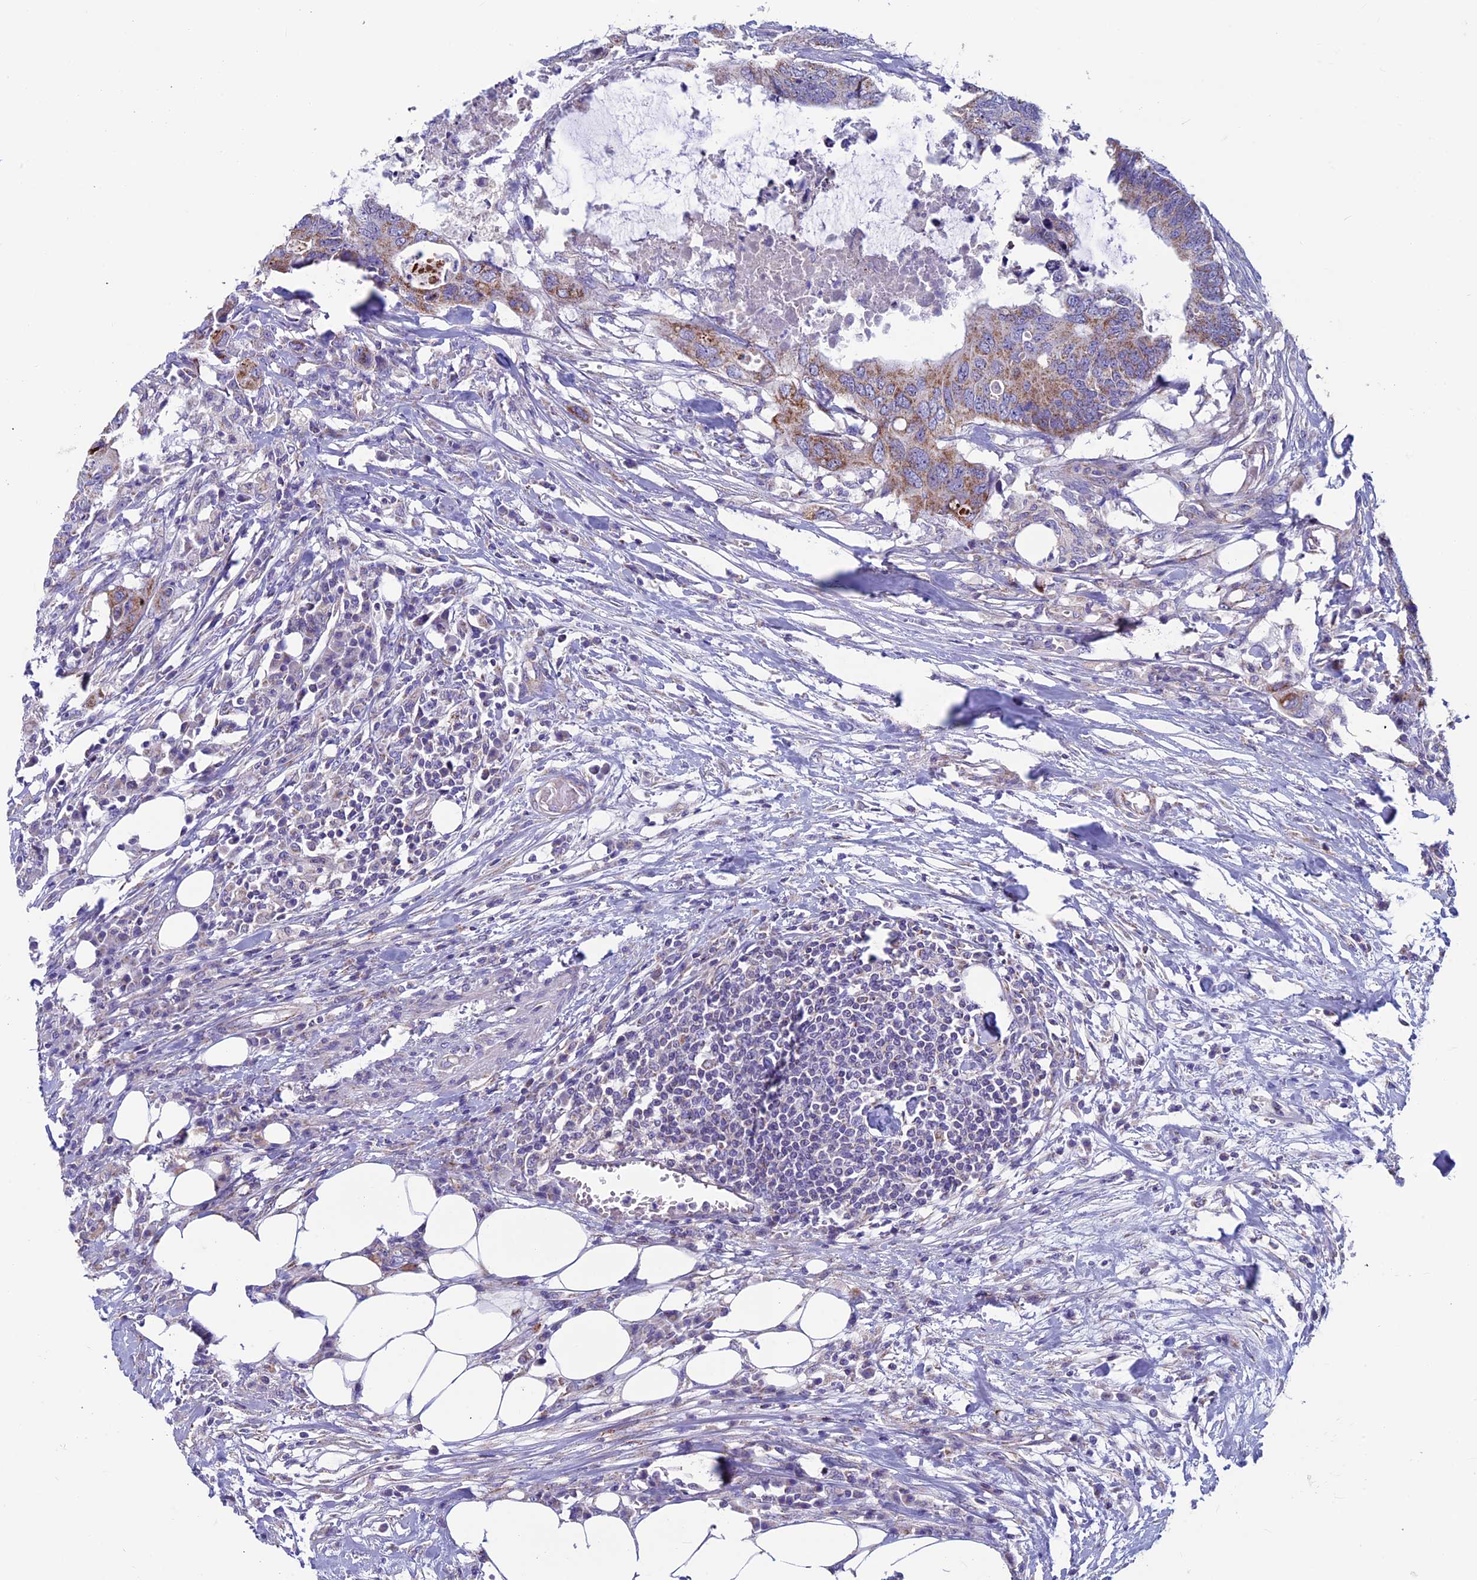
{"staining": {"intensity": "moderate", "quantity": ">75%", "location": "cytoplasmic/membranous"}, "tissue": "colorectal cancer", "cell_type": "Tumor cells", "image_type": "cancer", "snomed": [{"axis": "morphology", "description": "Adenocarcinoma, NOS"}, {"axis": "topography", "description": "Colon"}], "caption": "Tumor cells show moderate cytoplasmic/membranous expression in about >75% of cells in adenocarcinoma (colorectal). (IHC, brightfield microscopy, high magnification).", "gene": "MFSD12", "patient": {"sex": "male", "age": 71}}